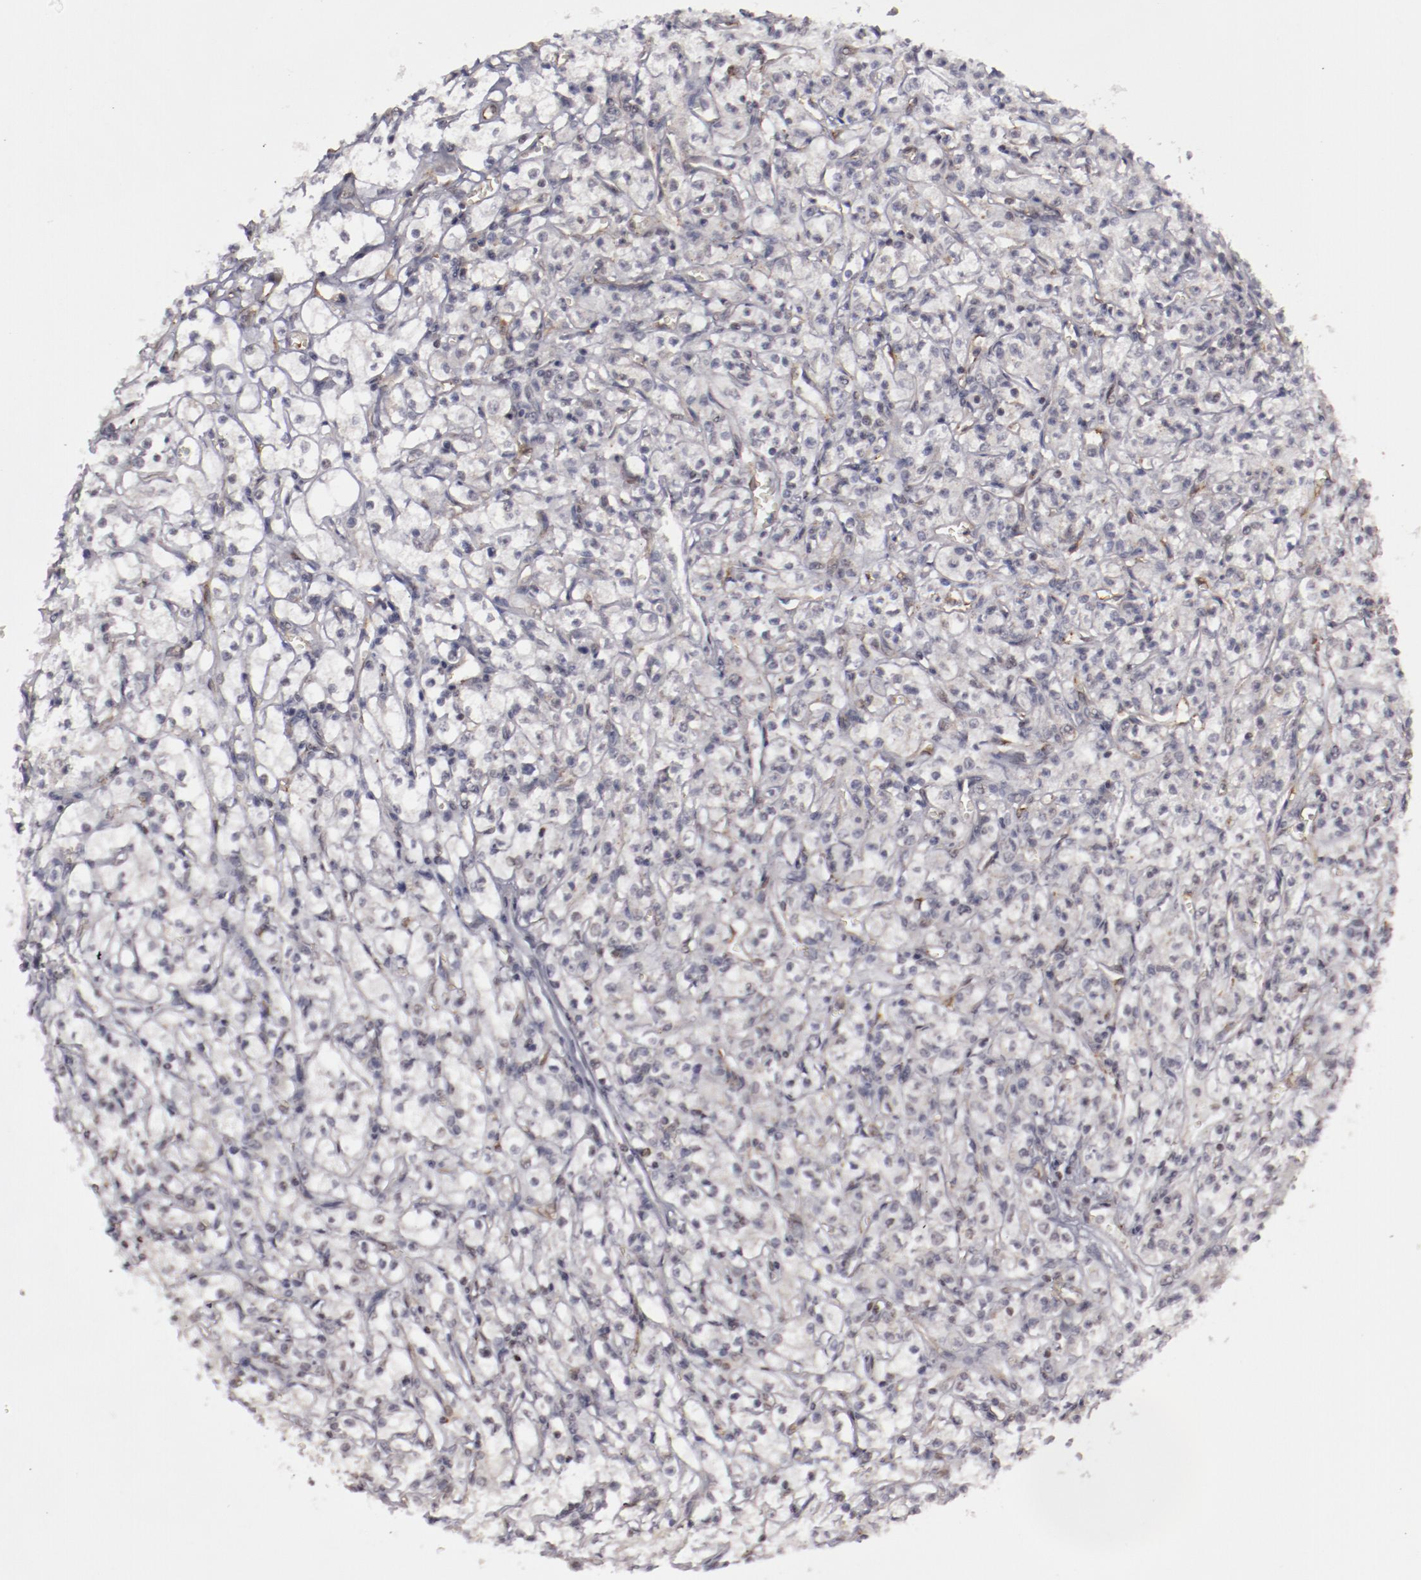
{"staining": {"intensity": "negative", "quantity": "none", "location": "none"}, "tissue": "renal cancer", "cell_type": "Tumor cells", "image_type": "cancer", "snomed": [{"axis": "morphology", "description": "Adenocarcinoma, NOS"}, {"axis": "topography", "description": "Kidney"}], "caption": "A photomicrograph of human renal cancer (adenocarcinoma) is negative for staining in tumor cells.", "gene": "LEF1", "patient": {"sex": "male", "age": 61}}